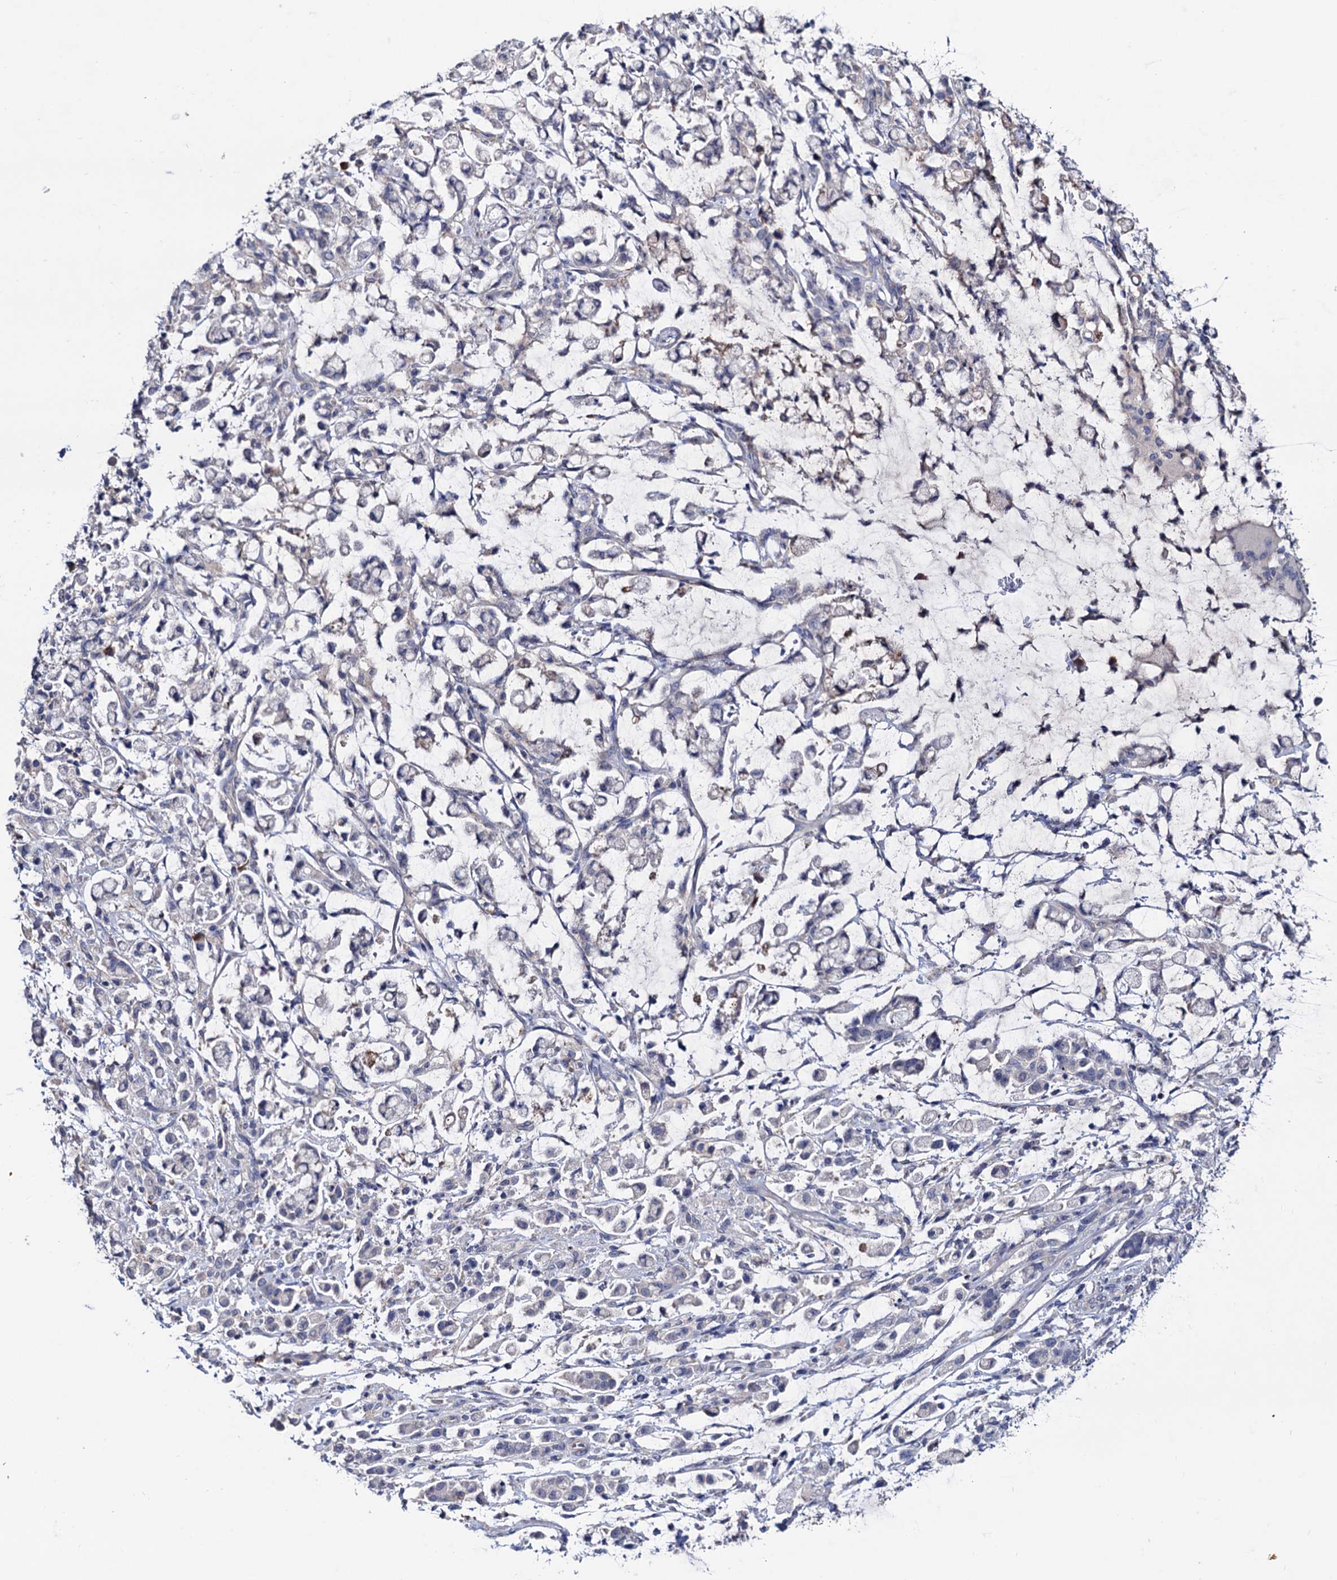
{"staining": {"intensity": "negative", "quantity": "none", "location": "none"}, "tissue": "stomach cancer", "cell_type": "Tumor cells", "image_type": "cancer", "snomed": [{"axis": "morphology", "description": "Adenocarcinoma, NOS"}, {"axis": "topography", "description": "Stomach"}], "caption": "Histopathology image shows no significant protein staining in tumor cells of stomach adenocarcinoma. (DAB (3,3'-diaminobenzidine) immunohistochemistry, high magnification).", "gene": "NPAS4", "patient": {"sex": "female", "age": 60}}